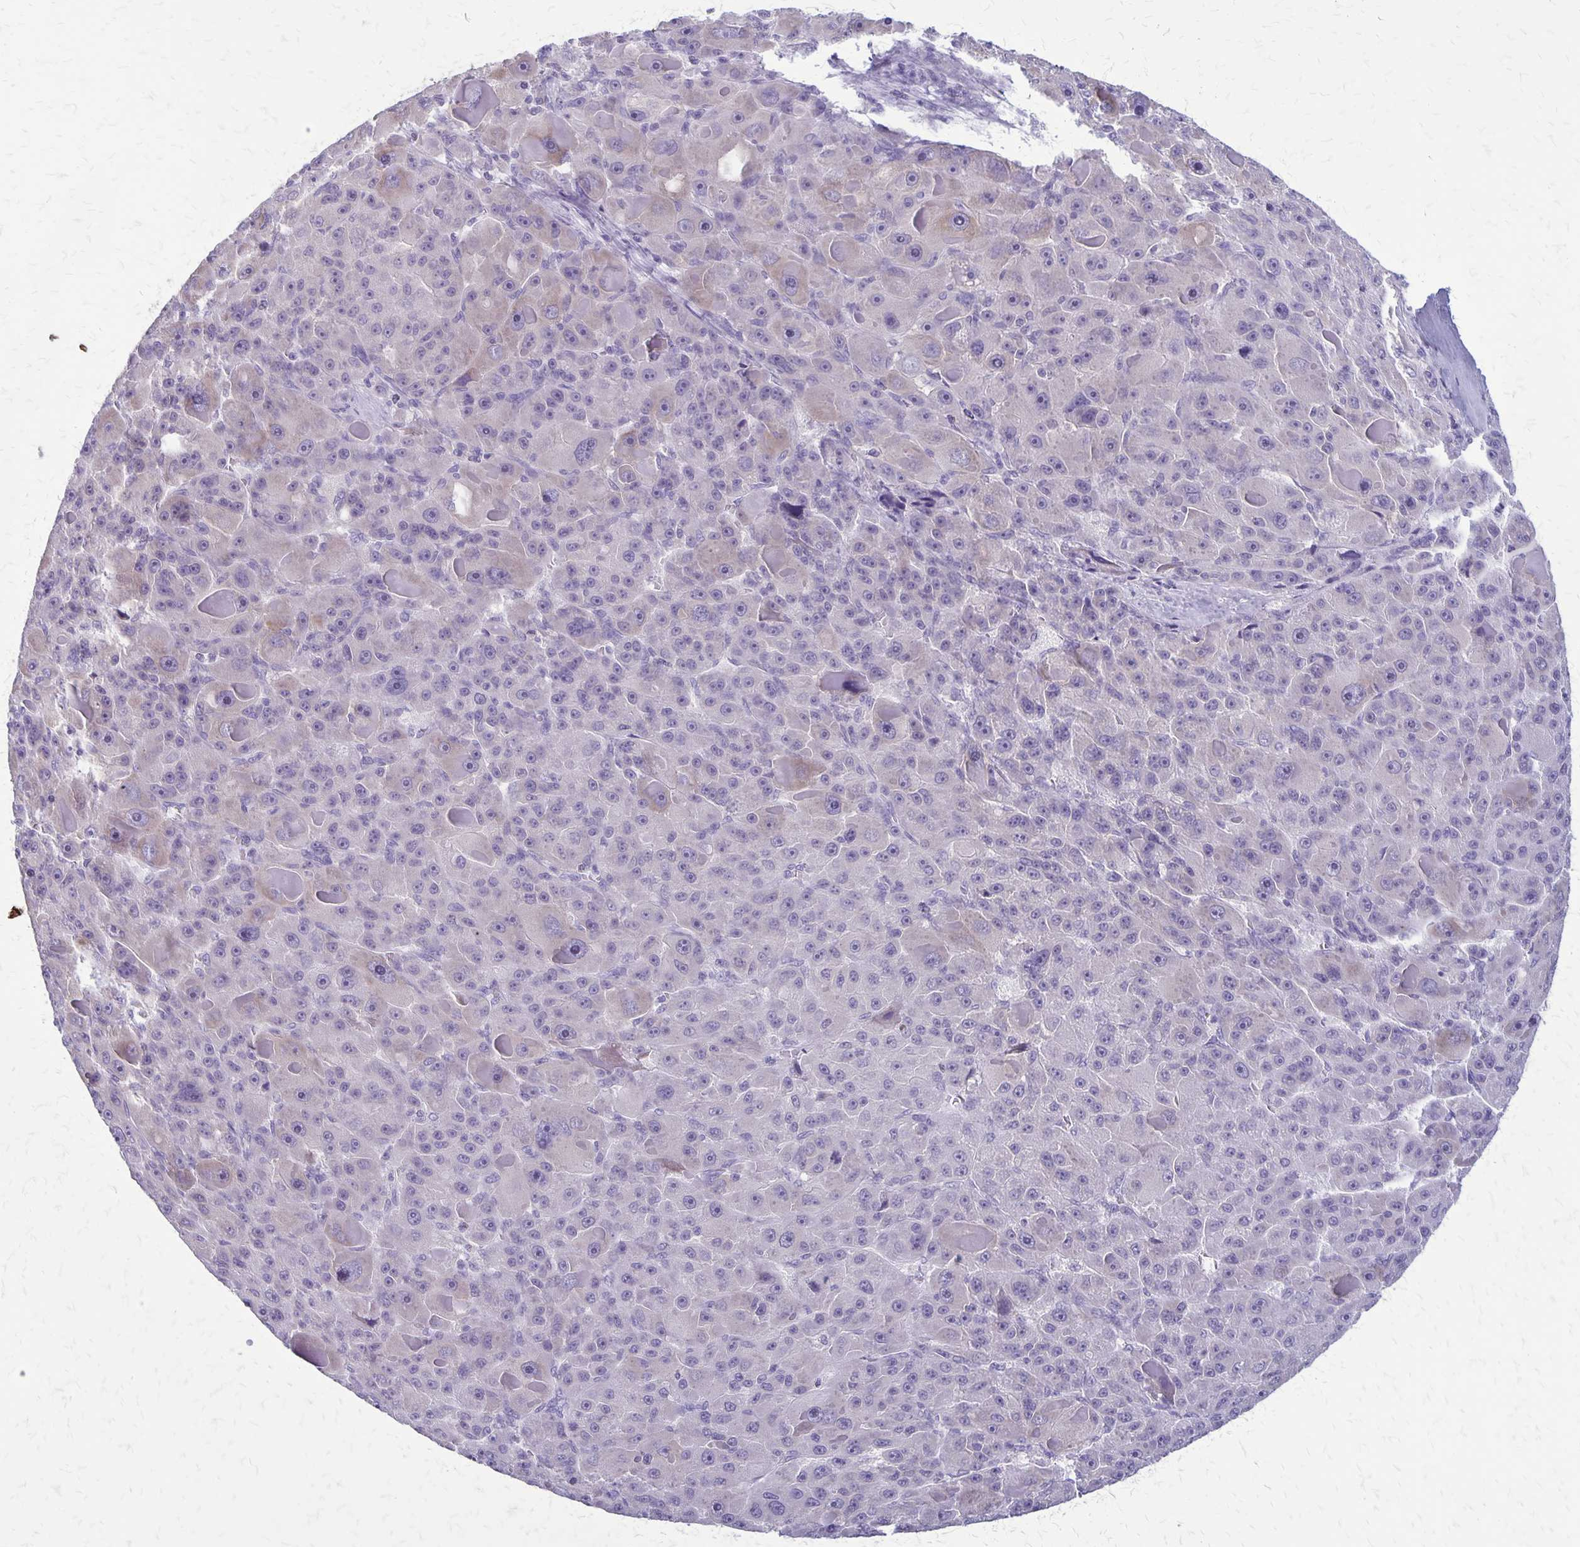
{"staining": {"intensity": "negative", "quantity": "none", "location": "none"}, "tissue": "liver cancer", "cell_type": "Tumor cells", "image_type": "cancer", "snomed": [{"axis": "morphology", "description": "Carcinoma, Hepatocellular, NOS"}, {"axis": "topography", "description": "Liver"}], "caption": "A micrograph of human hepatocellular carcinoma (liver) is negative for staining in tumor cells.", "gene": "PLXNB3", "patient": {"sex": "male", "age": 76}}